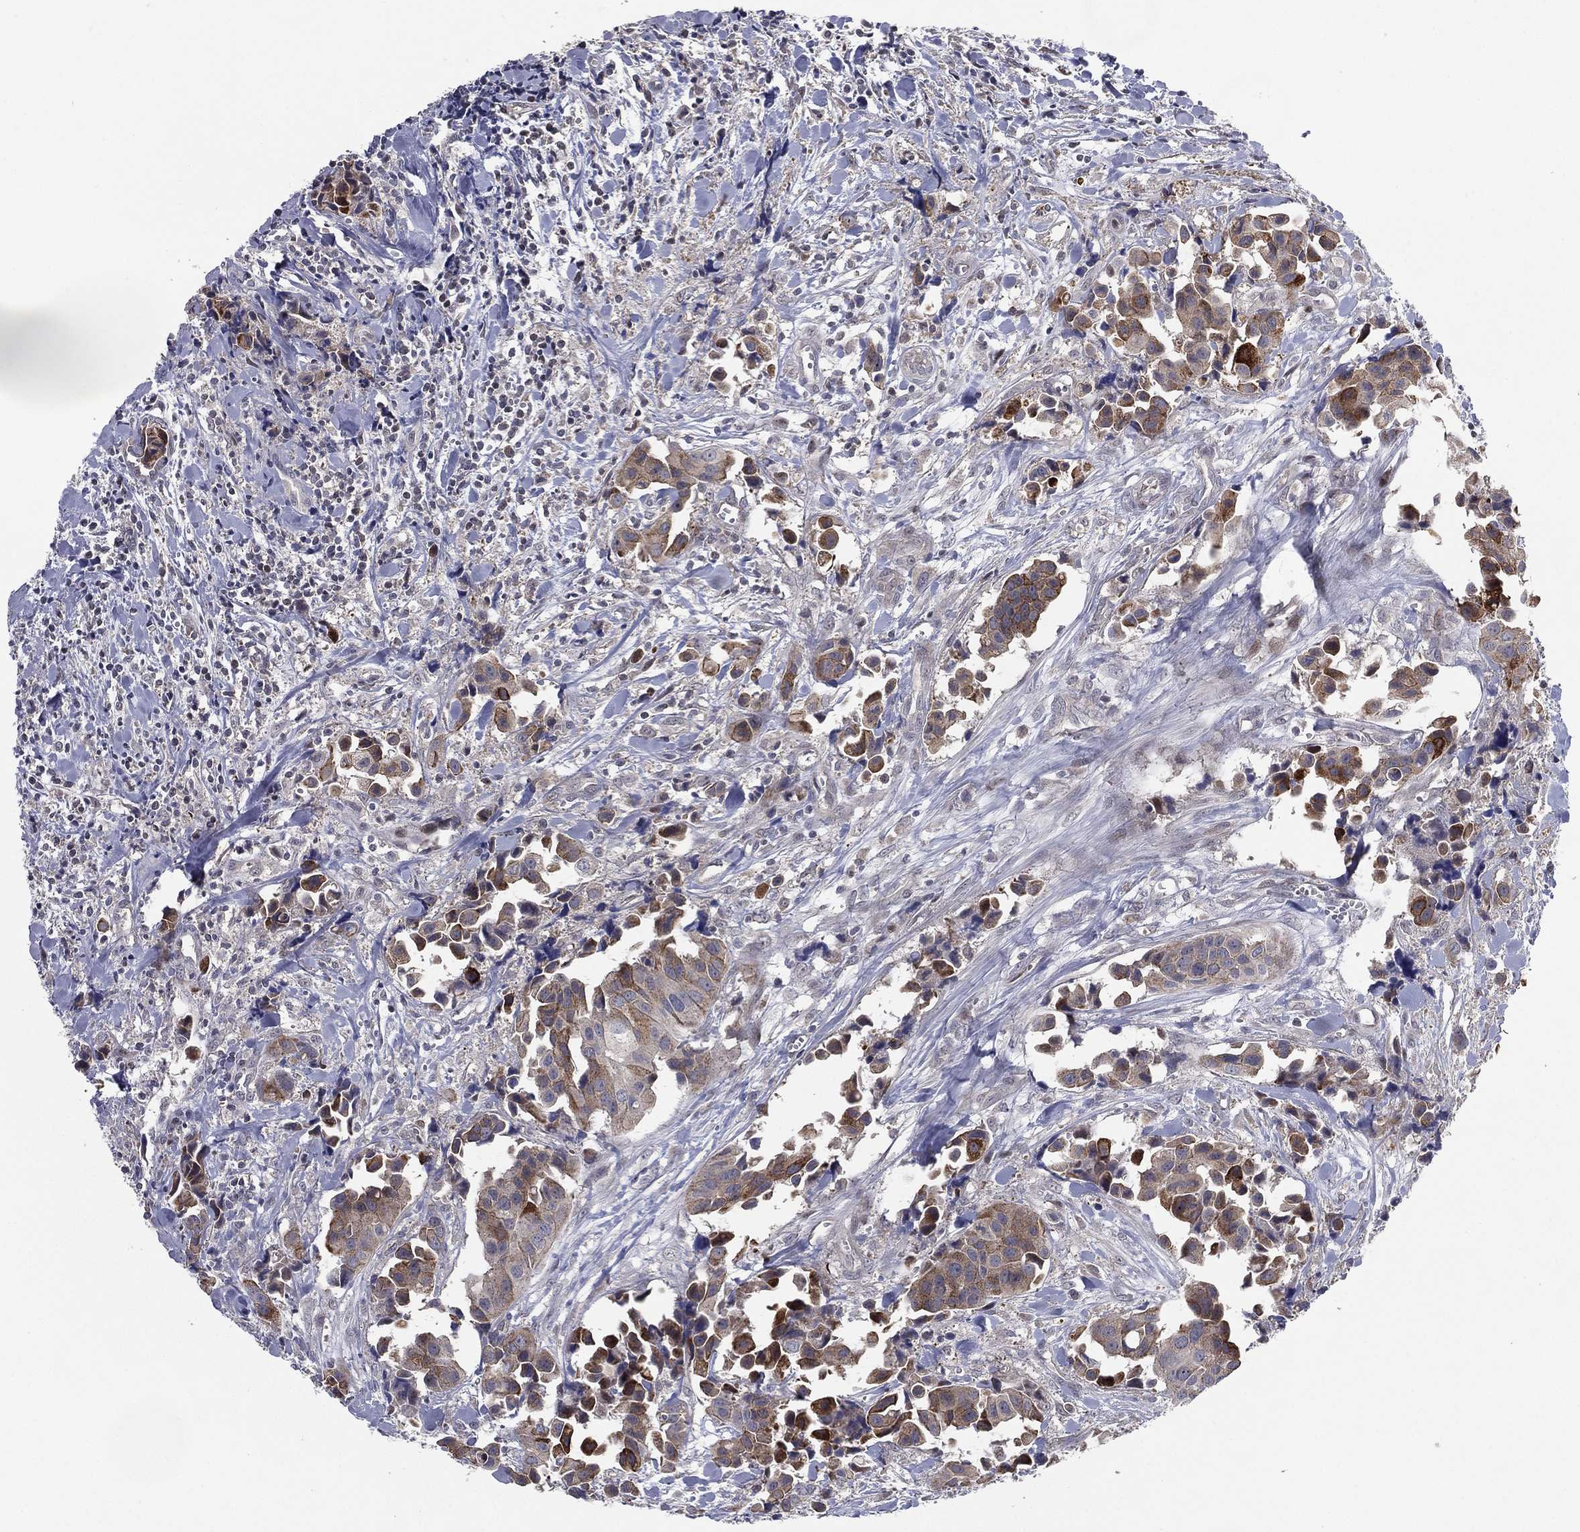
{"staining": {"intensity": "moderate", "quantity": ">75%", "location": "cytoplasmic/membranous"}, "tissue": "head and neck cancer", "cell_type": "Tumor cells", "image_type": "cancer", "snomed": [{"axis": "morphology", "description": "Adenocarcinoma, NOS"}, {"axis": "topography", "description": "Head-Neck"}], "caption": "Moderate cytoplasmic/membranous positivity is seen in approximately >75% of tumor cells in head and neck cancer (adenocarcinoma). The staining is performed using DAB (3,3'-diaminobenzidine) brown chromogen to label protein expression. The nuclei are counter-stained blue using hematoxylin.", "gene": "KAT14", "patient": {"sex": "male", "age": 76}}